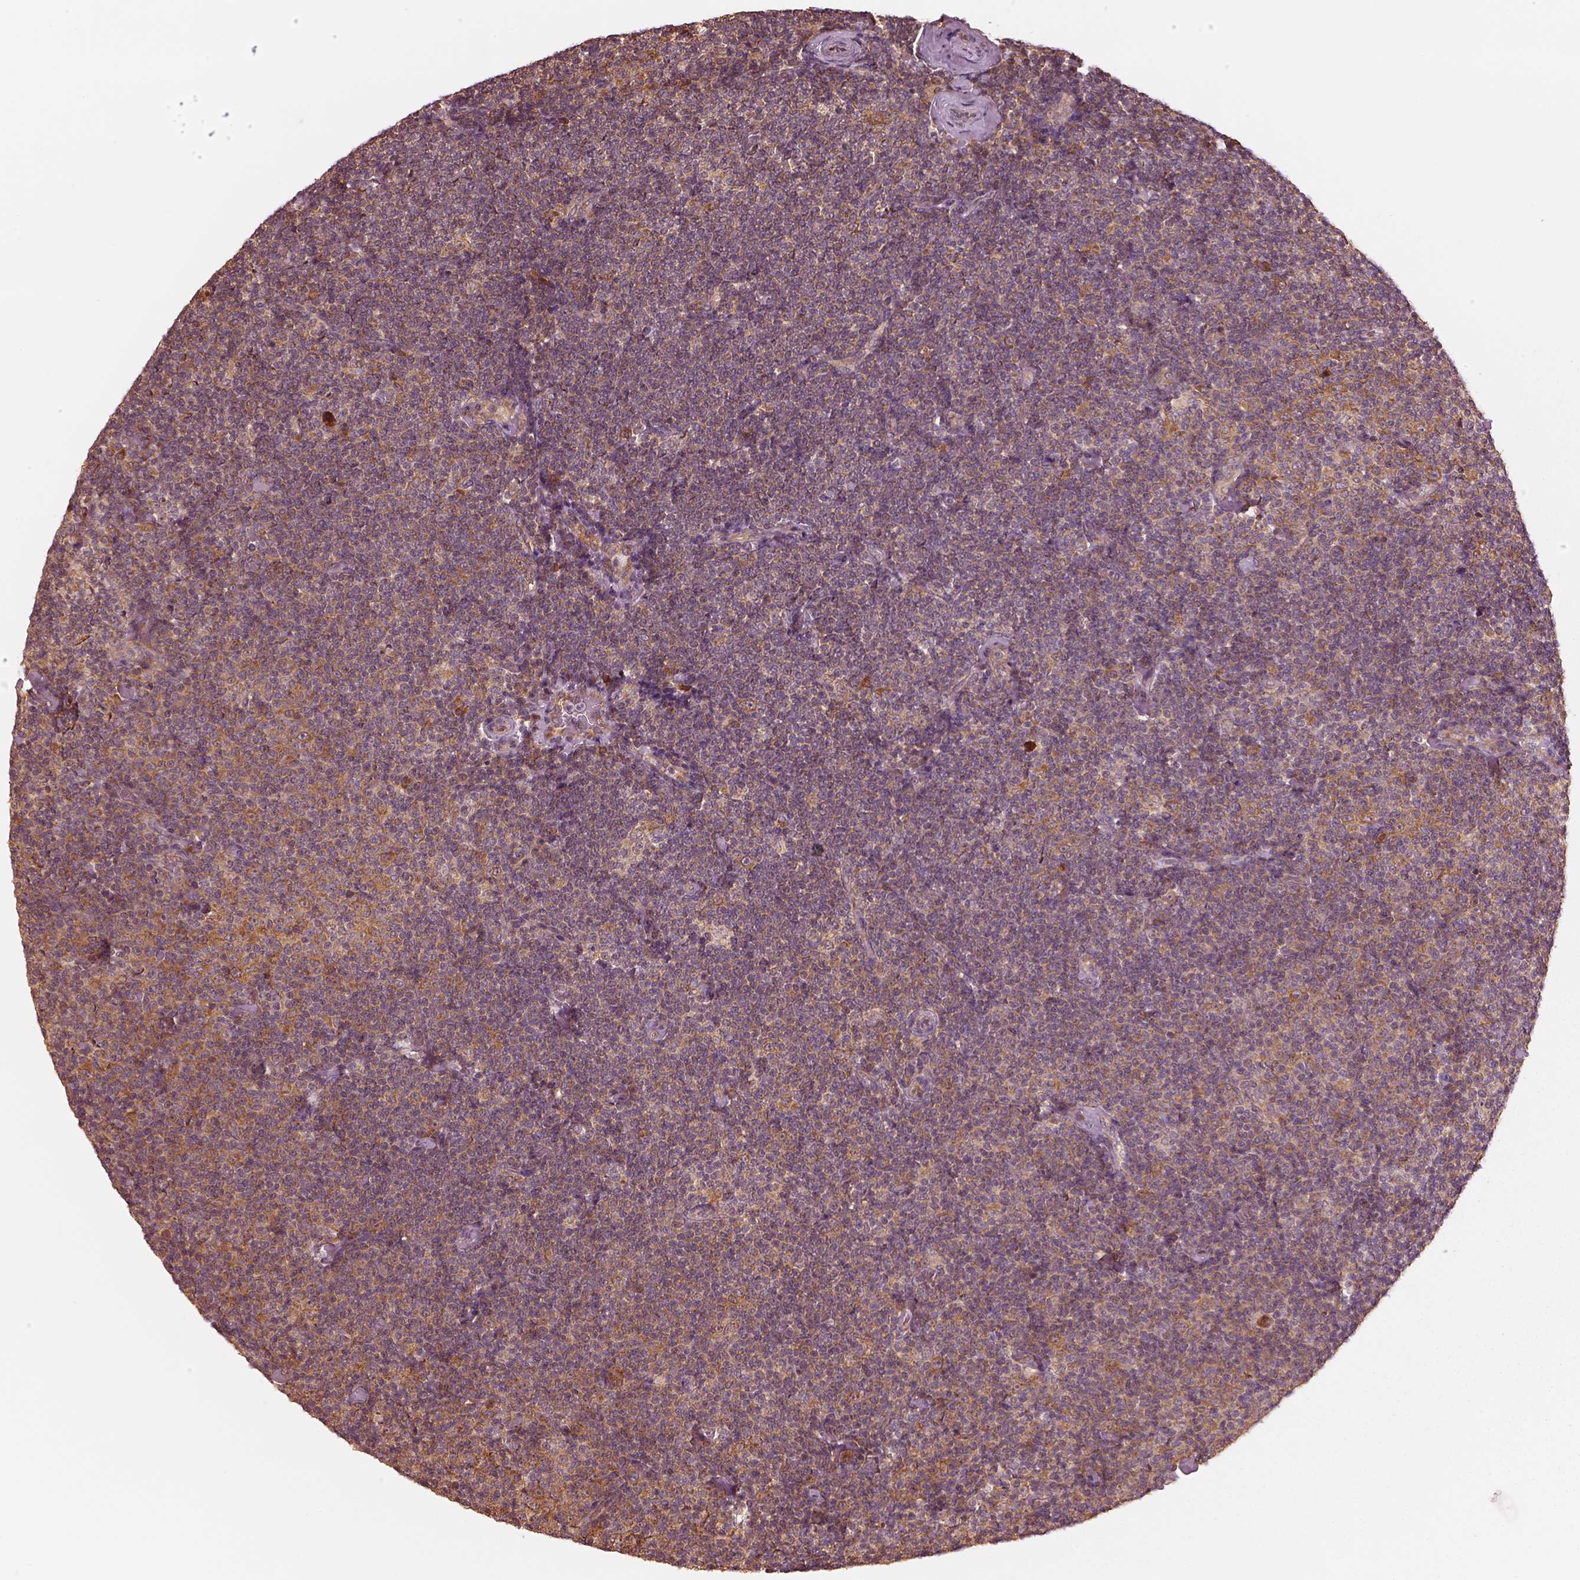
{"staining": {"intensity": "weak", "quantity": "25%-75%", "location": "cytoplasmic/membranous"}, "tissue": "lymphoma", "cell_type": "Tumor cells", "image_type": "cancer", "snomed": [{"axis": "morphology", "description": "Malignant lymphoma, non-Hodgkin's type, Low grade"}, {"axis": "topography", "description": "Lymph node"}], "caption": "Immunohistochemistry (IHC) histopathology image of neoplastic tissue: lymphoma stained using immunohistochemistry (IHC) demonstrates low levels of weak protein expression localized specifically in the cytoplasmic/membranous of tumor cells, appearing as a cytoplasmic/membranous brown color.", "gene": "RPS5", "patient": {"sex": "male", "age": 81}}